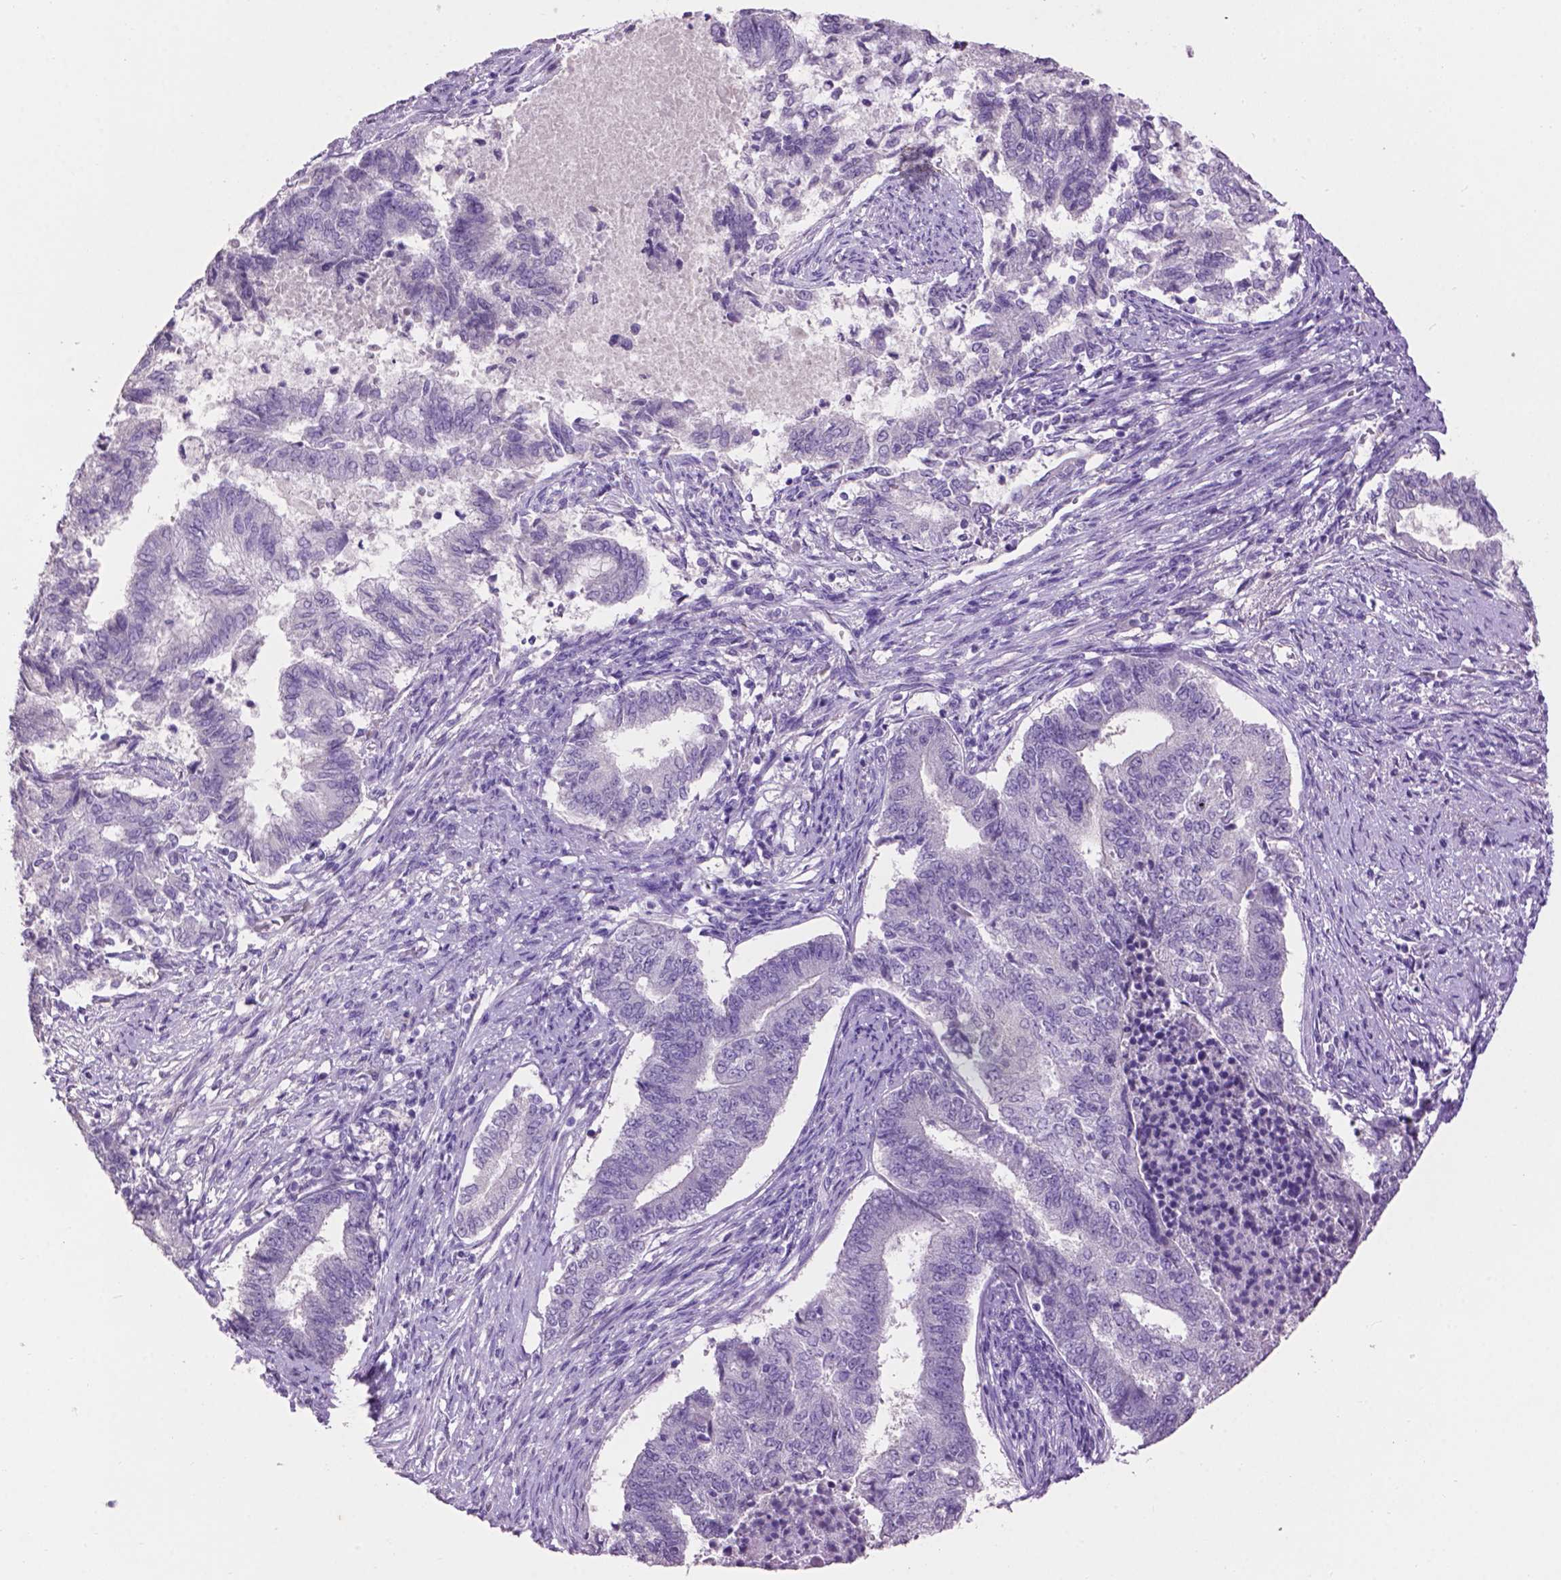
{"staining": {"intensity": "negative", "quantity": "none", "location": "none"}, "tissue": "endometrial cancer", "cell_type": "Tumor cells", "image_type": "cancer", "snomed": [{"axis": "morphology", "description": "Adenocarcinoma, NOS"}, {"axis": "topography", "description": "Endometrium"}], "caption": "The photomicrograph shows no staining of tumor cells in endometrial cancer (adenocarcinoma).", "gene": "CRYBA4", "patient": {"sex": "female", "age": 65}}